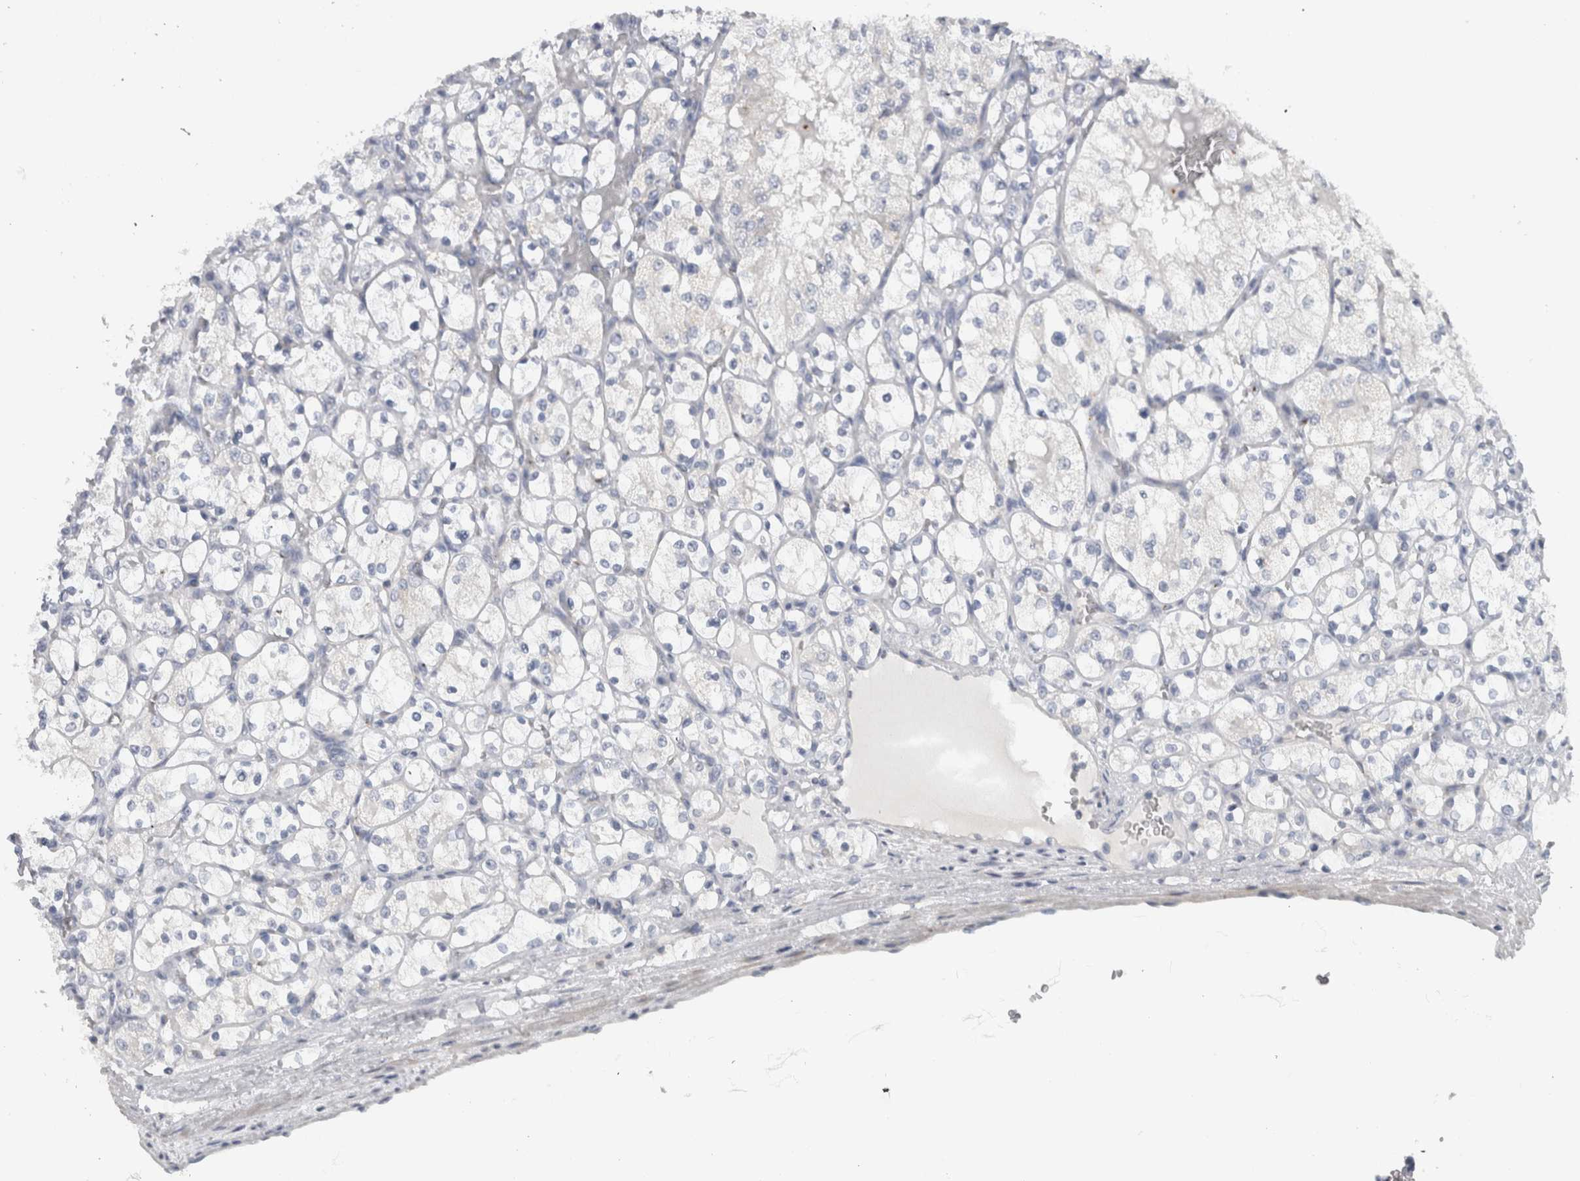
{"staining": {"intensity": "negative", "quantity": "none", "location": "none"}, "tissue": "renal cancer", "cell_type": "Tumor cells", "image_type": "cancer", "snomed": [{"axis": "morphology", "description": "Adenocarcinoma, NOS"}, {"axis": "topography", "description": "Kidney"}], "caption": "Immunohistochemical staining of human renal cancer shows no significant staining in tumor cells. (DAB (3,3'-diaminobenzidine) immunohistochemistry (IHC), high magnification).", "gene": "MGAT1", "patient": {"sex": "female", "age": 69}}